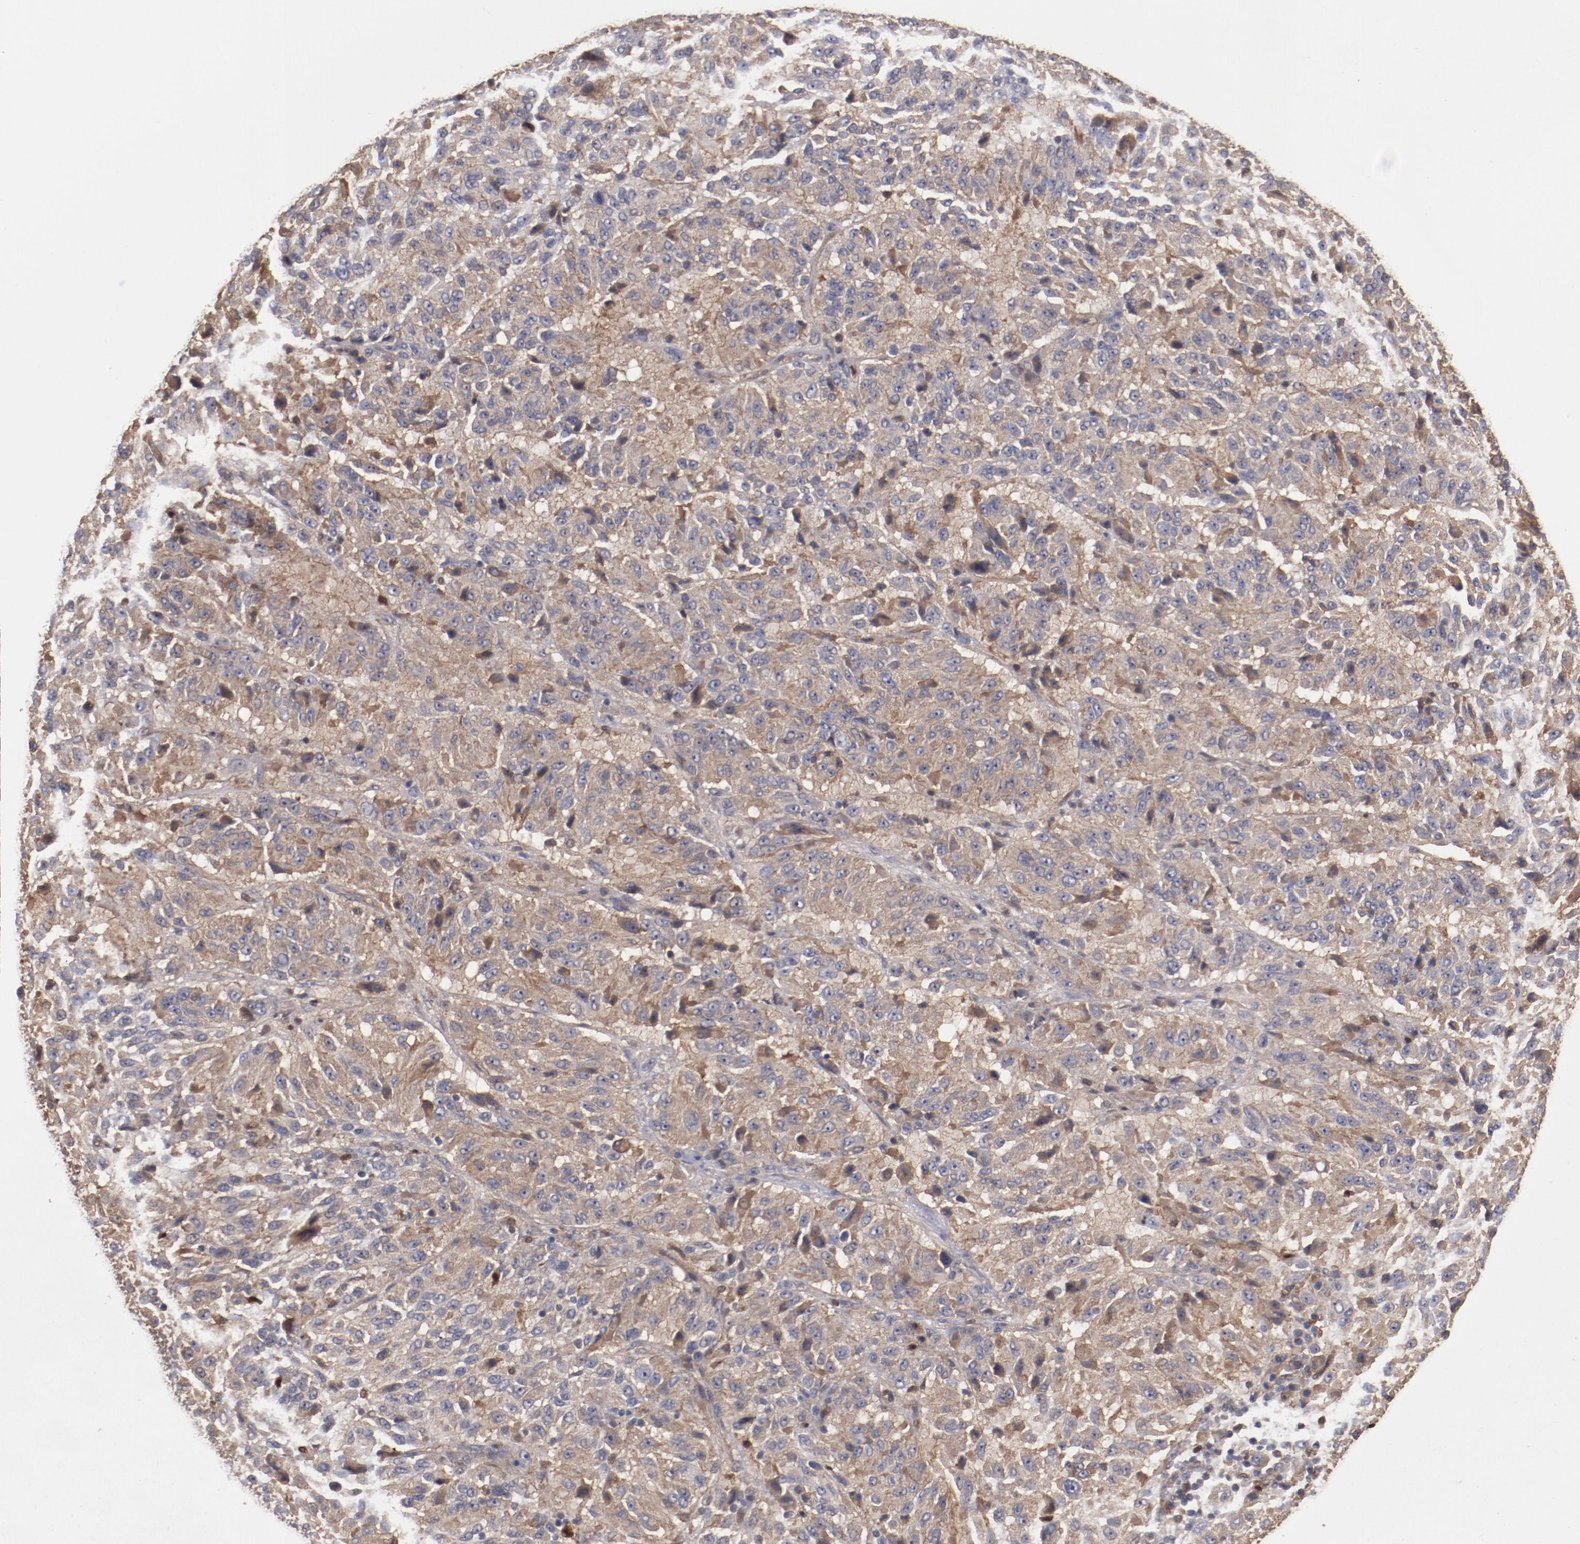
{"staining": {"intensity": "weak", "quantity": "25%-75%", "location": "cytoplasmic/membranous"}, "tissue": "melanoma", "cell_type": "Tumor cells", "image_type": "cancer", "snomed": [{"axis": "morphology", "description": "Malignant melanoma, Metastatic site"}, {"axis": "topography", "description": "Lung"}], "caption": "A brown stain shows weak cytoplasmic/membranous positivity of a protein in malignant melanoma (metastatic site) tumor cells.", "gene": "DNAAF2", "patient": {"sex": "male", "age": 64}}